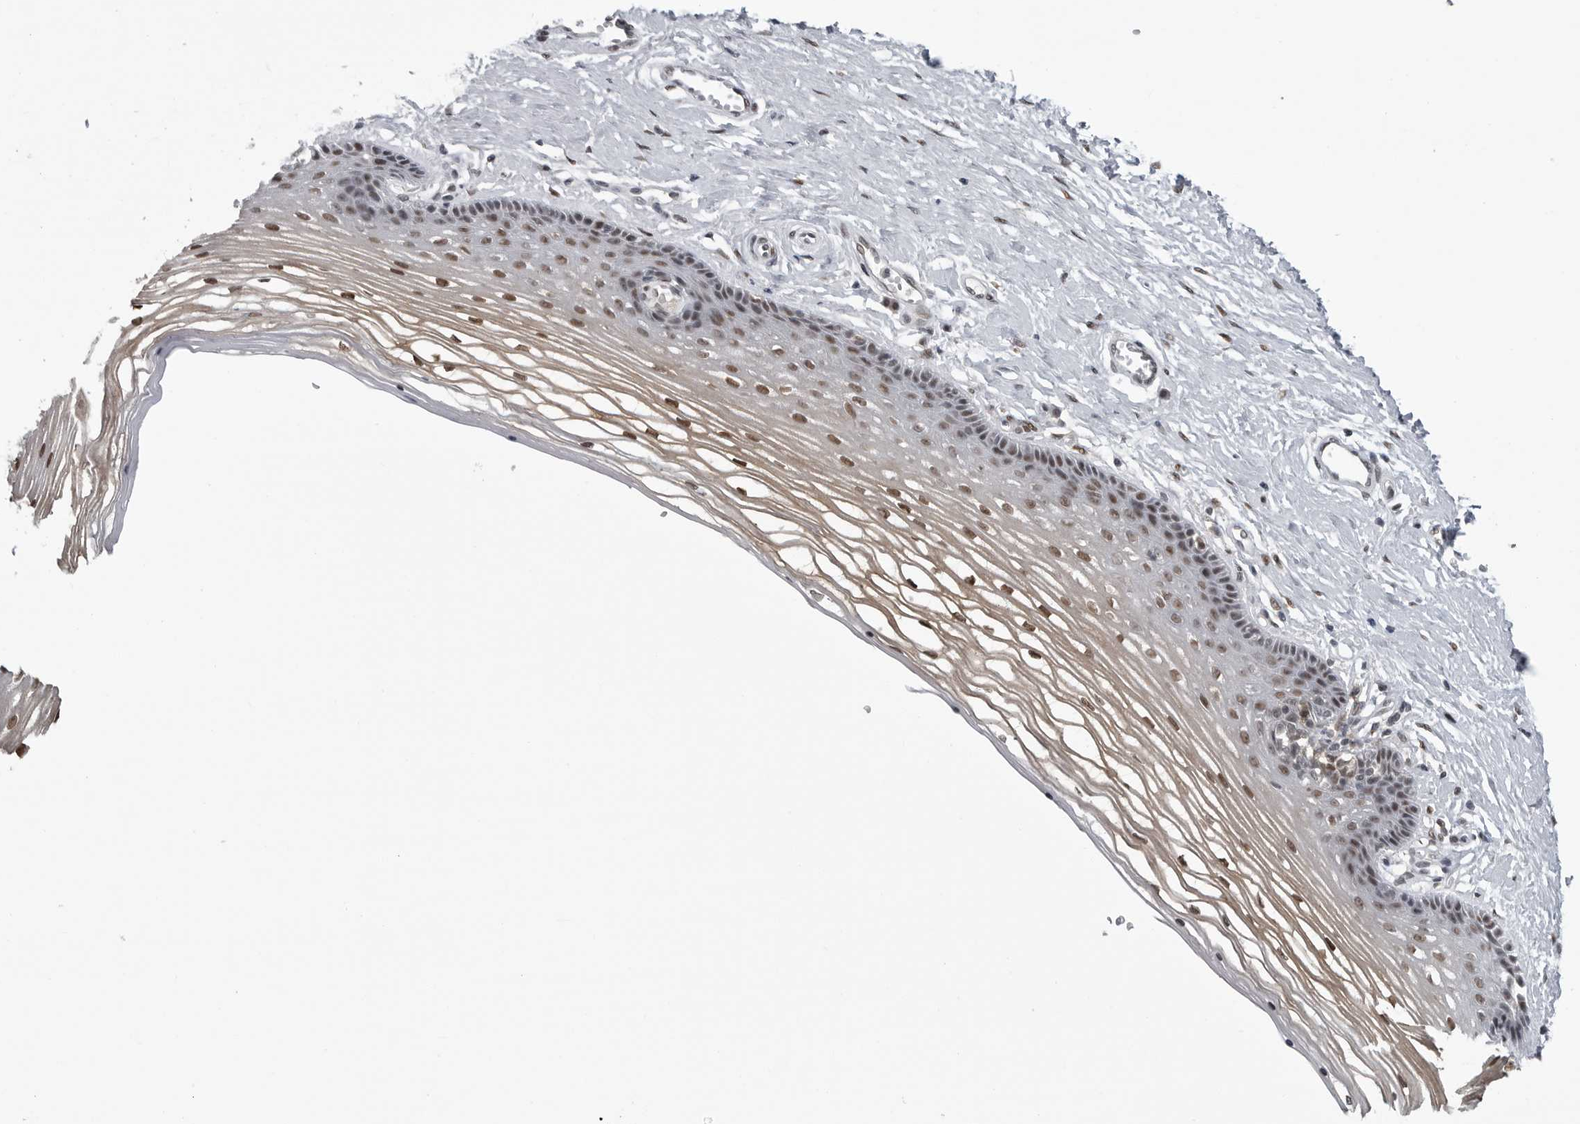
{"staining": {"intensity": "moderate", "quantity": "25%-75%", "location": "nuclear"}, "tissue": "vagina", "cell_type": "Squamous epithelial cells", "image_type": "normal", "snomed": [{"axis": "morphology", "description": "Normal tissue, NOS"}, {"axis": "topography", "description": "Vagina"}], "caption": "A brown stain shows moderate nuclear positivity of a protein in squamous epithelial cells of normal human vagina. The protein is stained brown, and the nuclei are stained in blue (DAB (3,3'-diaminobenzidine) IHC with brightfield microscopy, high magnification).", "gene": "C8orf58", "patient": {"sex": "female", "age": 46}}